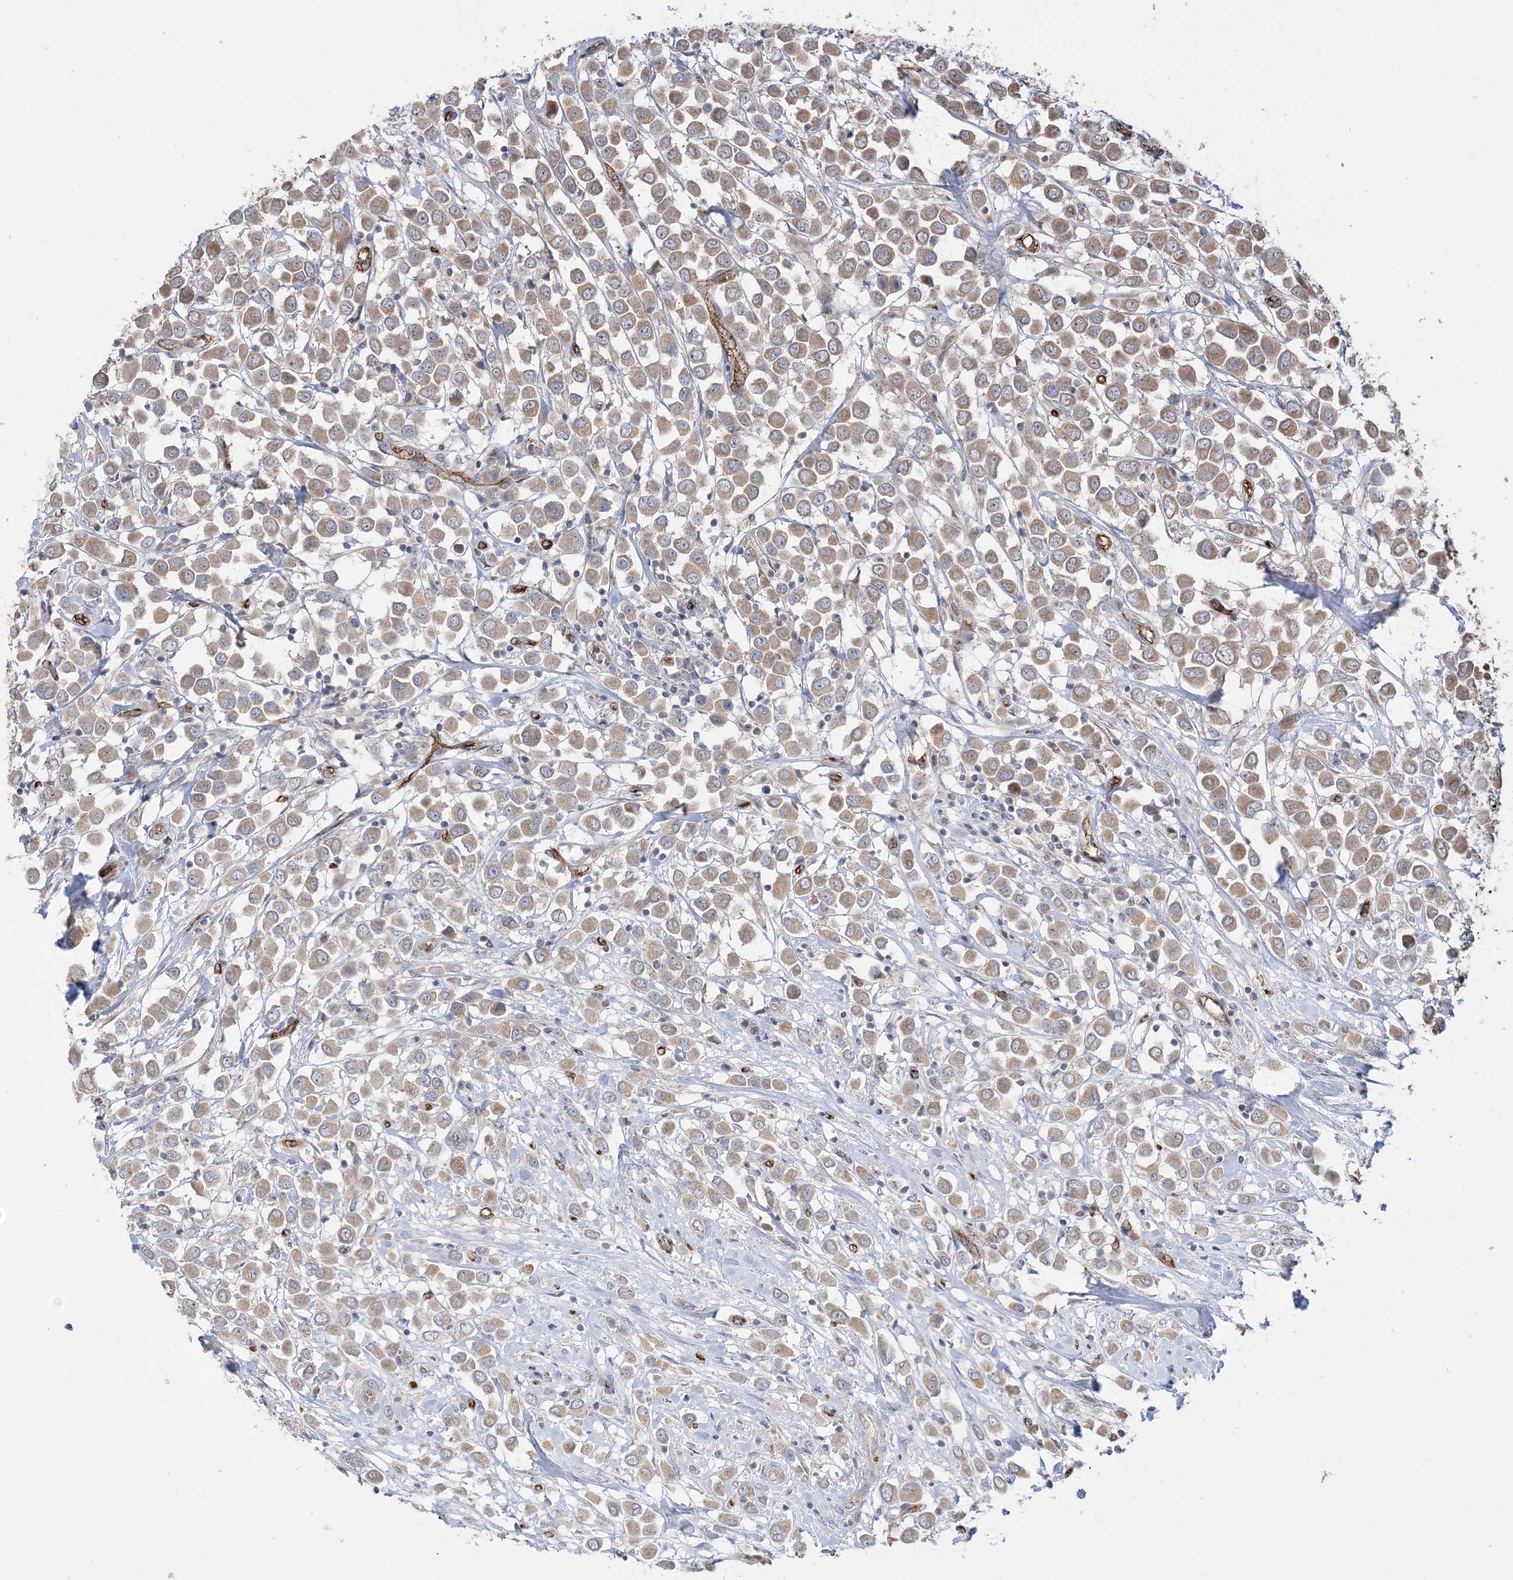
{"staining": {"intensity": "moderate", "quantity": ">75%", "location": "cytoplasmic/membranous"}, "tissue": "breast cancer", "cell_type": "Tumor cells", "image_type": "cancer", "snomed": [{"axis": "morphology", "description": "Duct carcinoma"}, {"axis": "topography", "description": "Breast"}], "caption": "Breast cancer stained with a protein marker exhibits moderate staining in tumor cells.", "gene": "FARSB", "patient": {"sex": "female", "age": 61}}